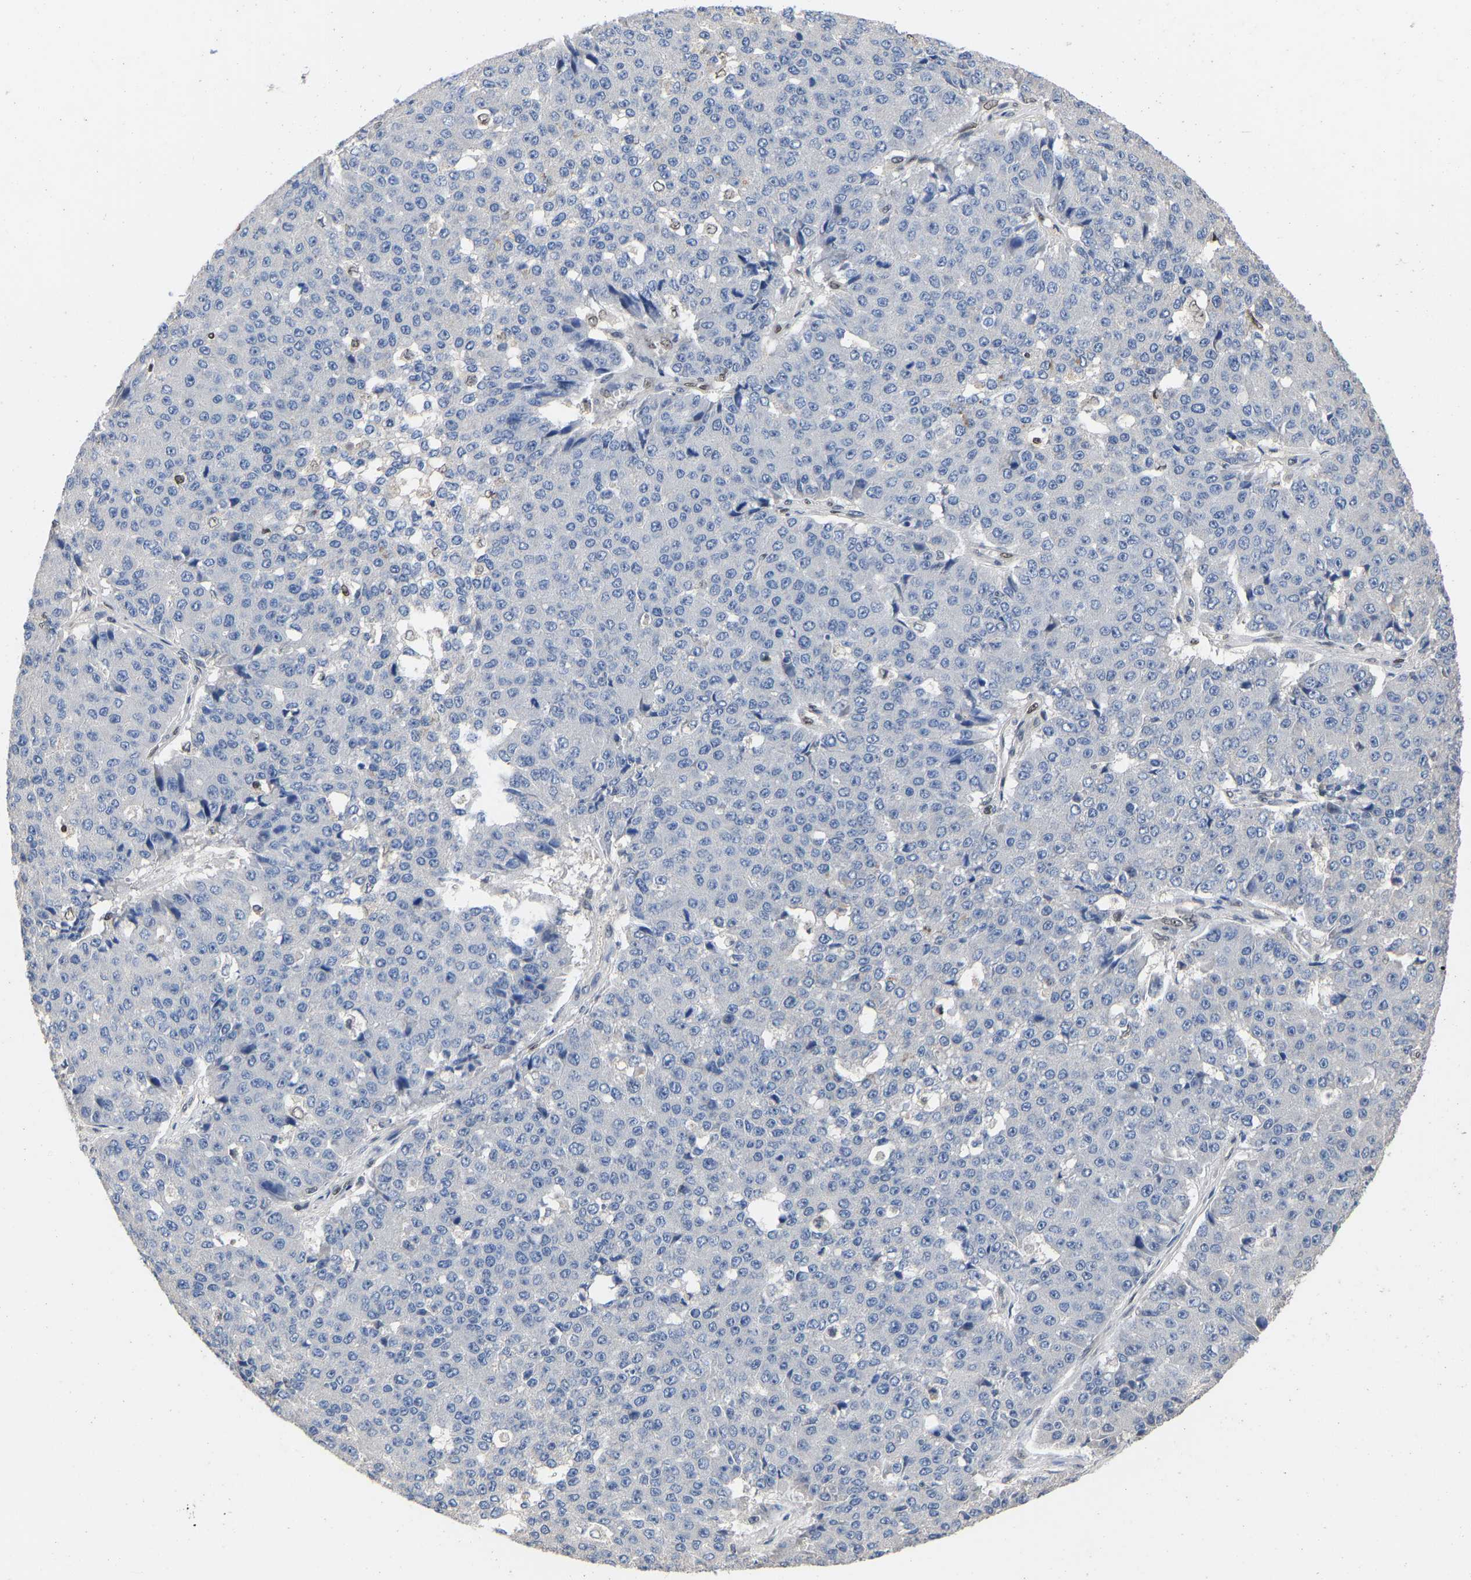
{"staining": {"intensity": "negative", "quantity": "none", "location": "none"}, "tissue": "pancreatic cancer", "cell_type": "Tumor cells", "image_type": "cancer", "snomed": [{"axis": "morphology", "description": "Adenocarcinoma, NOS"}, {"axis": "topography", "description": "Pancreas"}], "caption": "High magnification brightfield microscopy of pancreatic cancer (adenocarcinoma) stained with DAB (3,3'-diaminobenzidine) (brown) and counterstained with hematoxylin (blue): tumor cells show no significant expression.", "gene": "QKI", "patient": {"sex": "male", "age": 50}}